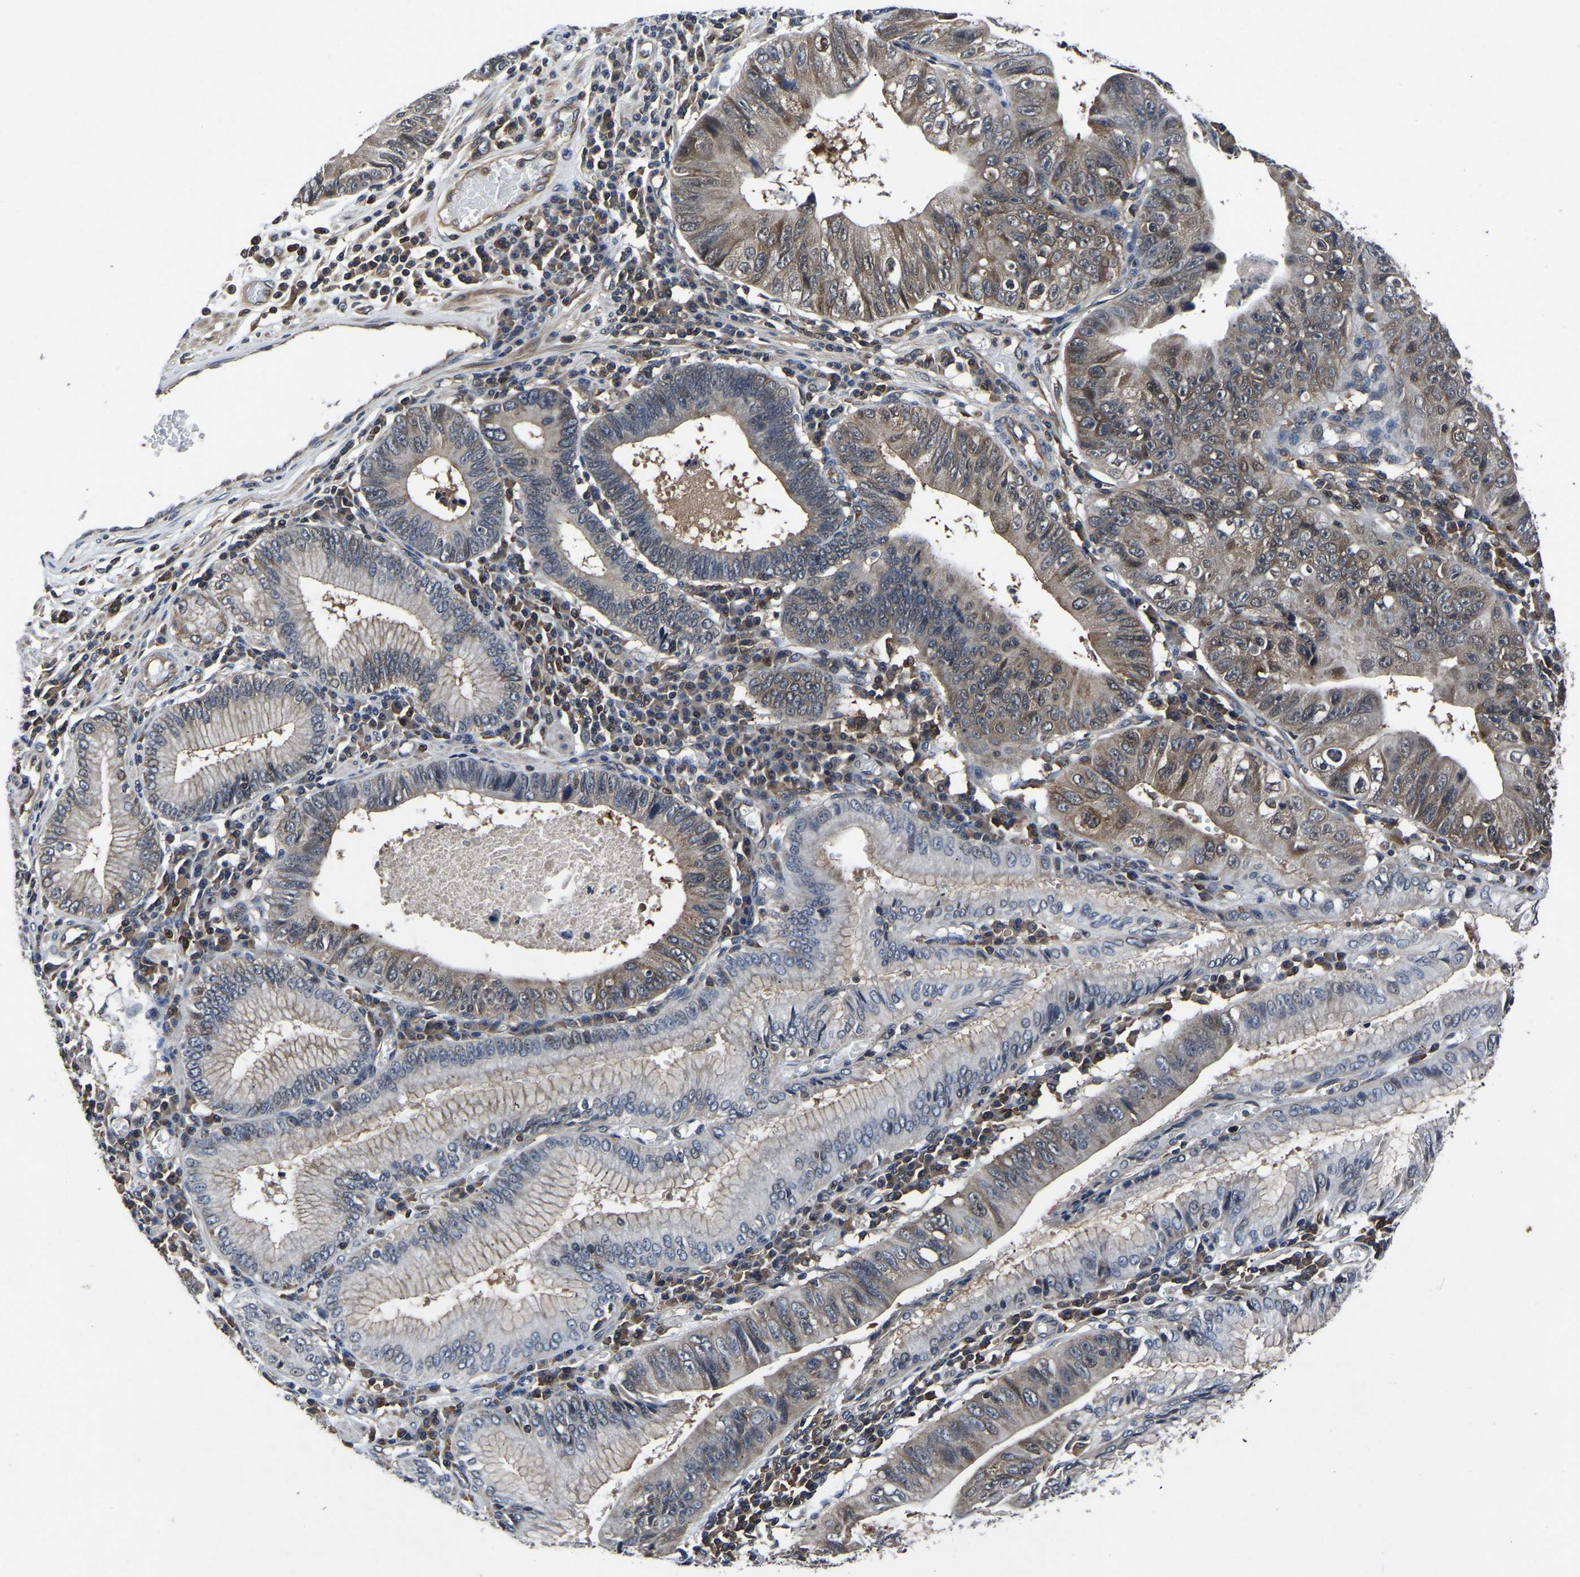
{"staining": {"intensity": "moderate", "quantity": "25%-75%", "location": "cytoplasmic/membranous"}, "tissue": "stomach cancer", "cell_type": "Tumor cells", "image_type": "cancer", "snomed": [{"axis": "morphology", "description": "Adenocarcinoma, NOS"}, {"axis": "topography", "description": "Stomach"}], "caption": "Immunohistochemical staining of human stomach cancer exhibits medium levels of moderate cytoplasmic/membranous protein expression in about 25%-75% of tumor cells. The staining was performed using DAB to visualize the protein expression in brown, while the nuclei were stained in blue with hematoxylin (Magnification: 20x).", "gene": "FGD5", "patient": {"sex": "male", "age": 59}}